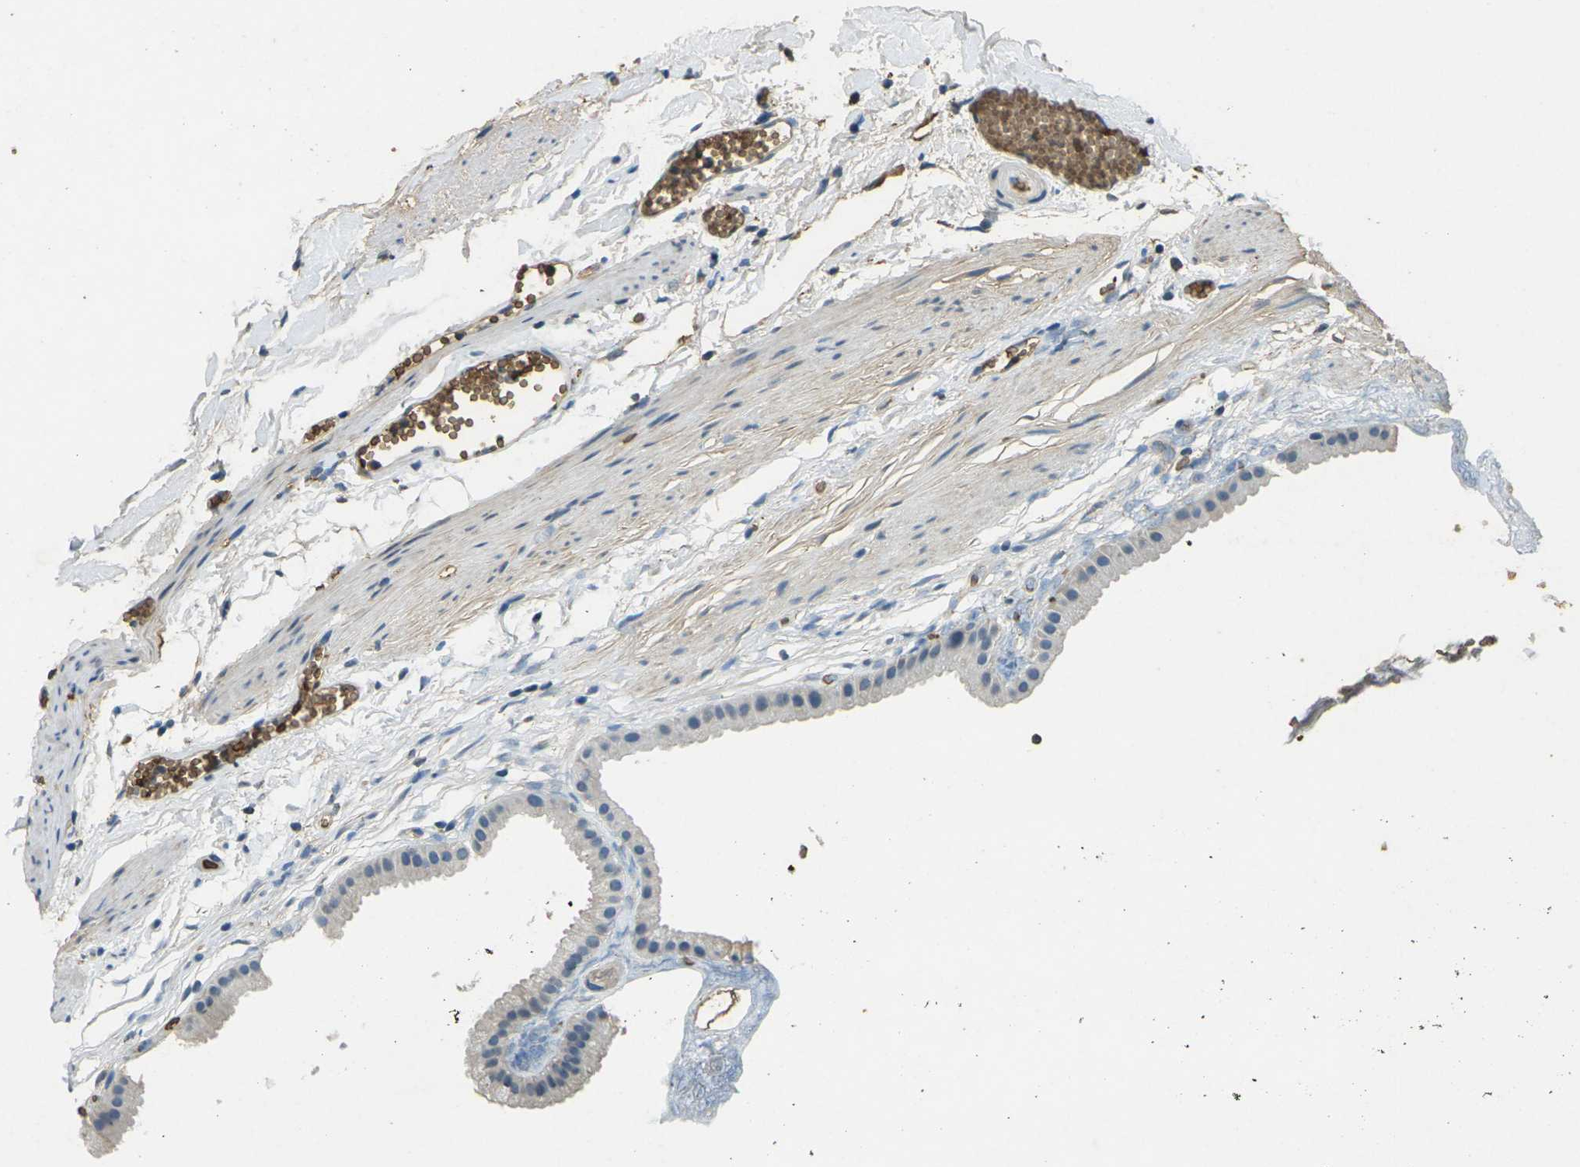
{"staining": {"intensity": "moderate", "quantity": "<25%", "location": "cytoplasmic/membranous"}, "tissue": "gallbladder", "cell_type": "Glandular cells", "image_type": "normal", "snomed": [{"axis": "morphology", "description": "Normal tissue, NOS"}, {"axis": "topography", "description": "Gallbladder"}], "caption": "A brown stain shows moderate cytoplasmic/membranous staining of a protein in glandular cells of unremarkable gallbladder. (DAB IHC, brown staining for protein, blue staining for nuclei).", "gene": "HBB", "patient": {"sex": "female", "age": 64}}